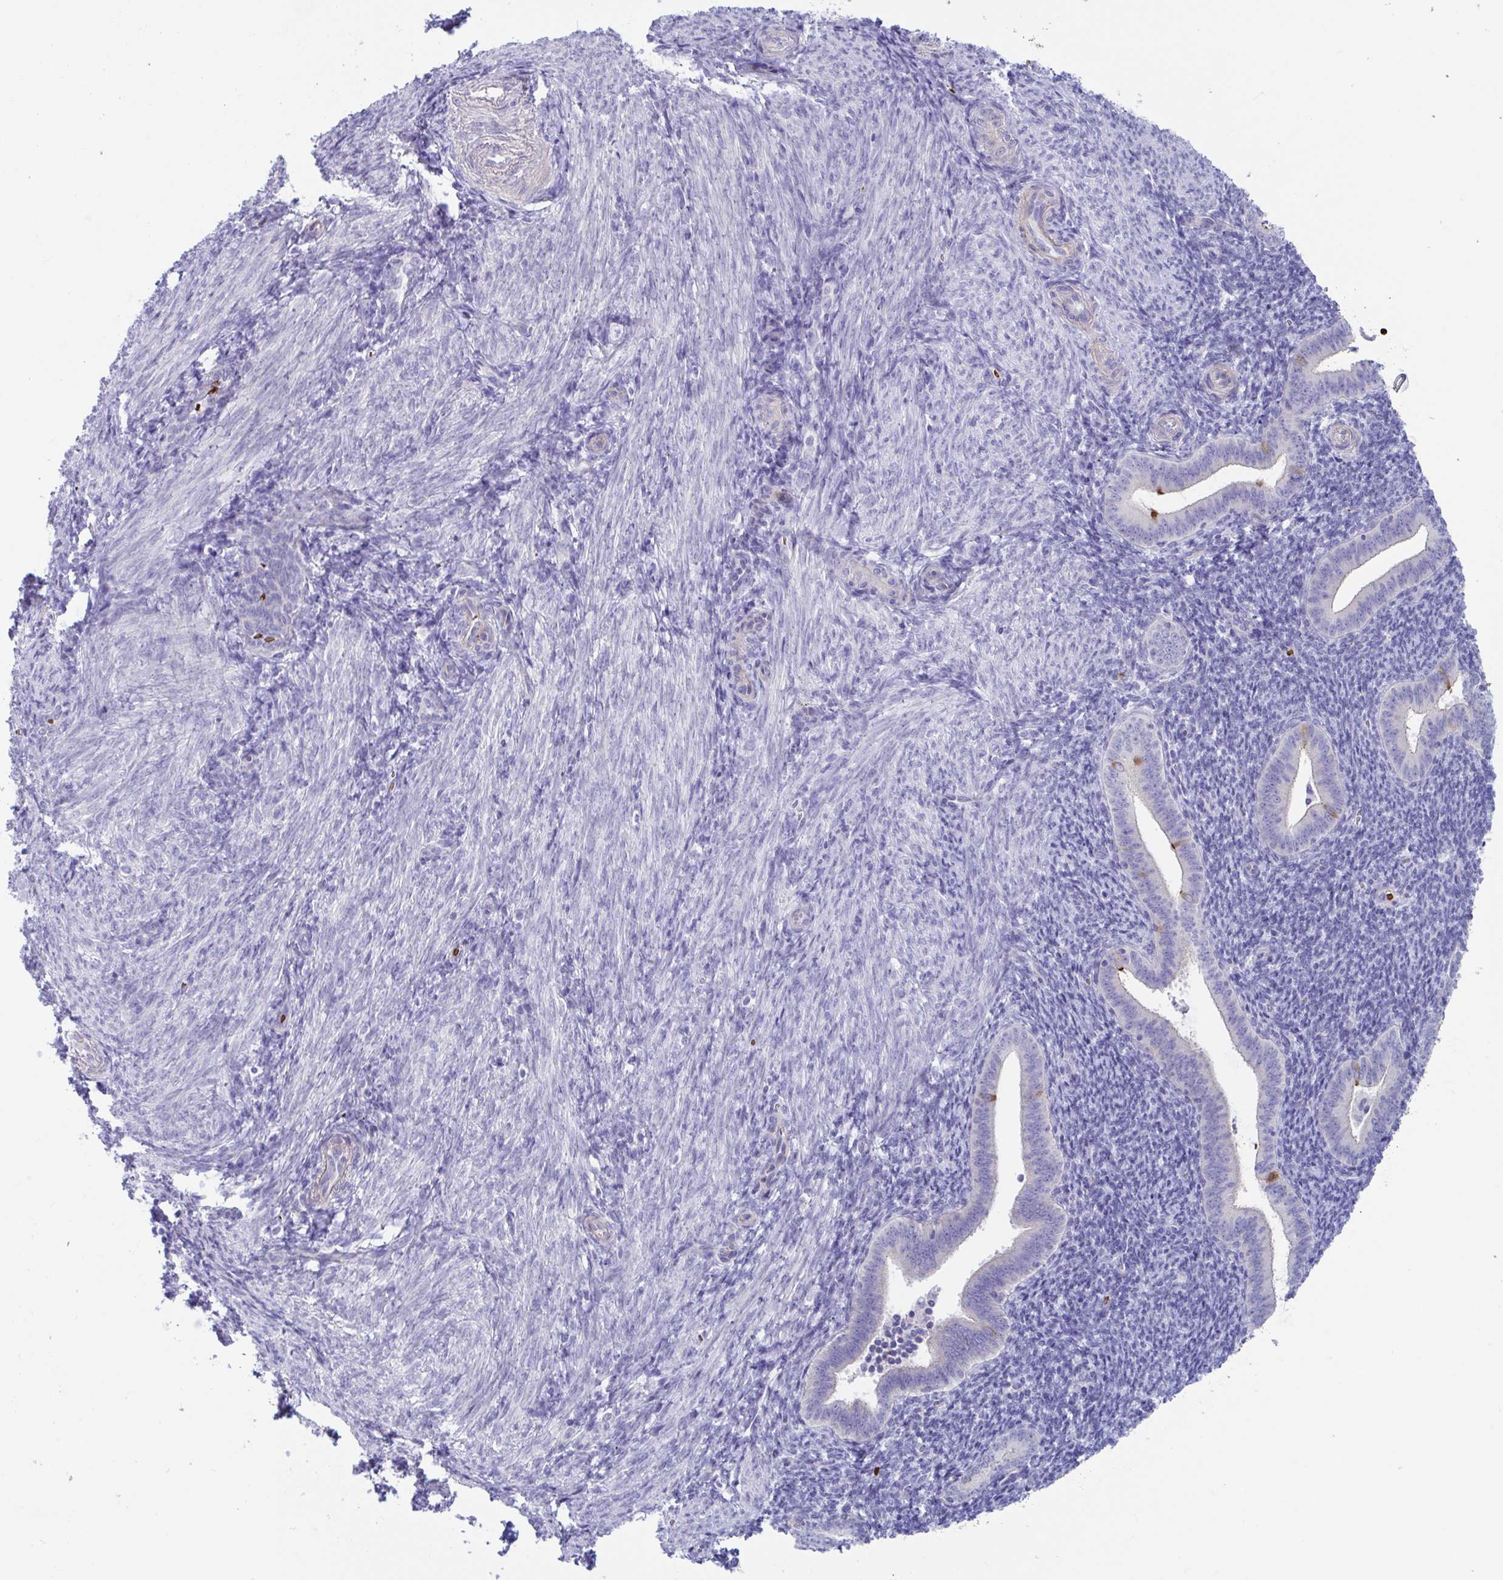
{"staining": {"intensity": "negative", "quantity": "none", "location": "none"}, "tissue": "endometrium", "cell_type": "Cells in endometrial stroma", "image_type": "normal", "snomed": [{"axis": "morphology", "description": "Normal tissue, NOS"}, {"axis": "topography", "description": "Endometrium"}], "caption": "Cells in endometrial stroma show no significant positivity in unremarkable endometrium. Brightfield microscopy of immunohistochemistry stained with DAB (3,3'-diaminobenzidine) (brown) and hematoxylin (blue), captured at high magnification.", "gene": "TTC30A", "patient": {"sex": "female", "age": 25}}